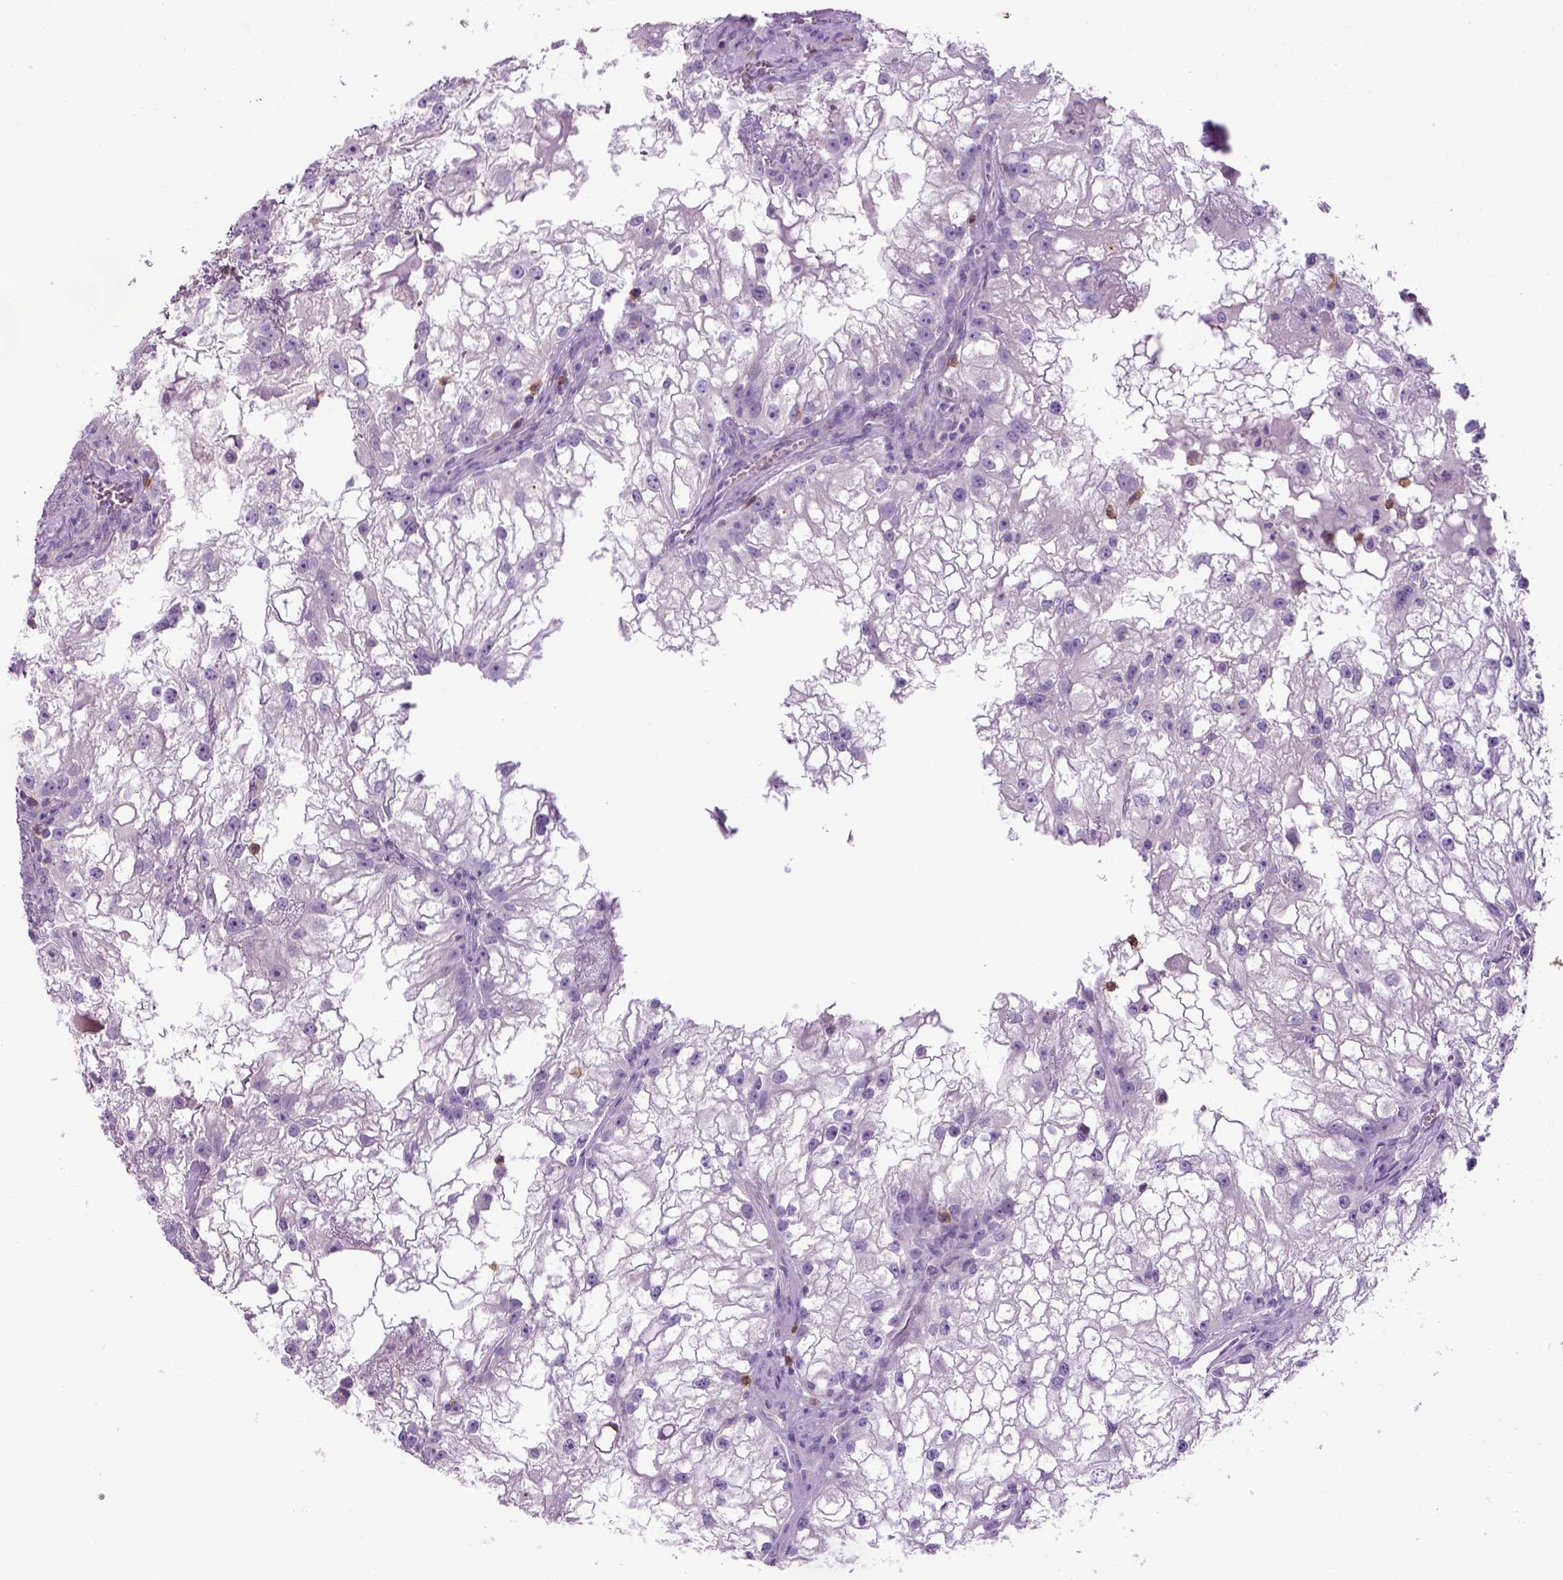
{"staining": {"intensity": "negative", "quantity": "none", "location": "none"}, "tissue": "renal cancer", "cell_type": "Tumor cells", "image_type": "cancer", "snomed": [{"axis": "morphology", "description": "Adenocarcinoma, NOS"}, {"axis": "topography", "description": "Kidney"}], "caption": "A high-resolution histopathology image shows immunohistochemistry (IHC) staining of renal adenocarcinoma, which shows no significant staining in tumor cells.", "gene": "CD3E", "patient": {"sex": "male", "age": 59}}